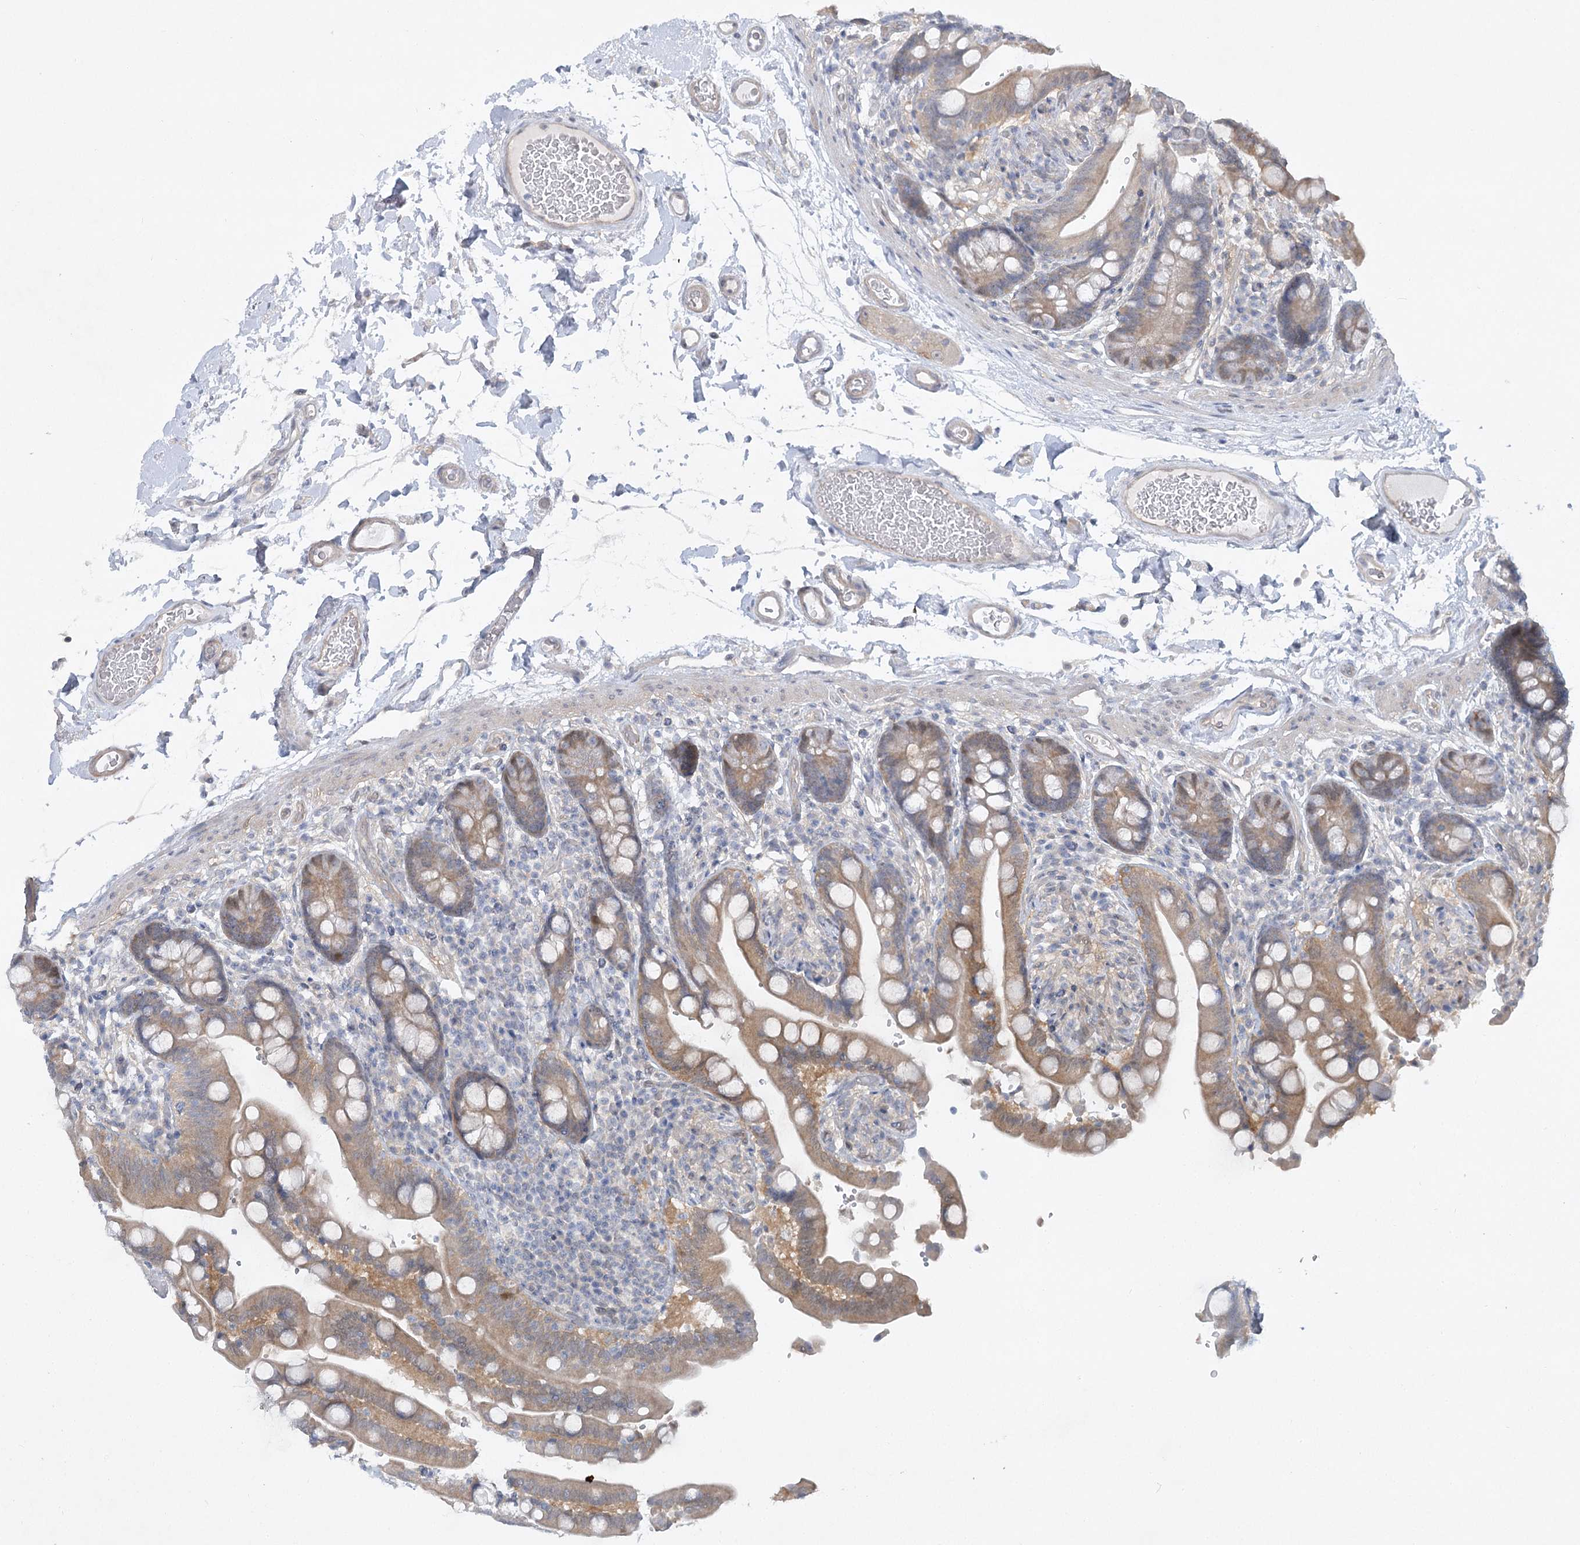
{"staining": {"intensity": "negative", "quantity": "none", "location": "none"}, "tissue": "colon", "cell_type": "Endothelial cells", "image_type": "normal", "snomed": [{"axis": "morphology", "description": "Normal tissue, NOS"}, {"axis": "topography", "description": "Smooth muscle"}, {"axis": "topography", "description": "Colon"}], "caption": "Immunohistochemical staining of normal colon reveals no significant positivity in endothelial cells. The staining was performed using DAB (3,3'-diaminobenzidine) to visualize the protein expression in brown, while the nuclei were stained in blue with hematoxylin (Magnification: 20x).", "gene": "AAMDC", "patient": {"sex": "male", "age": 73}}